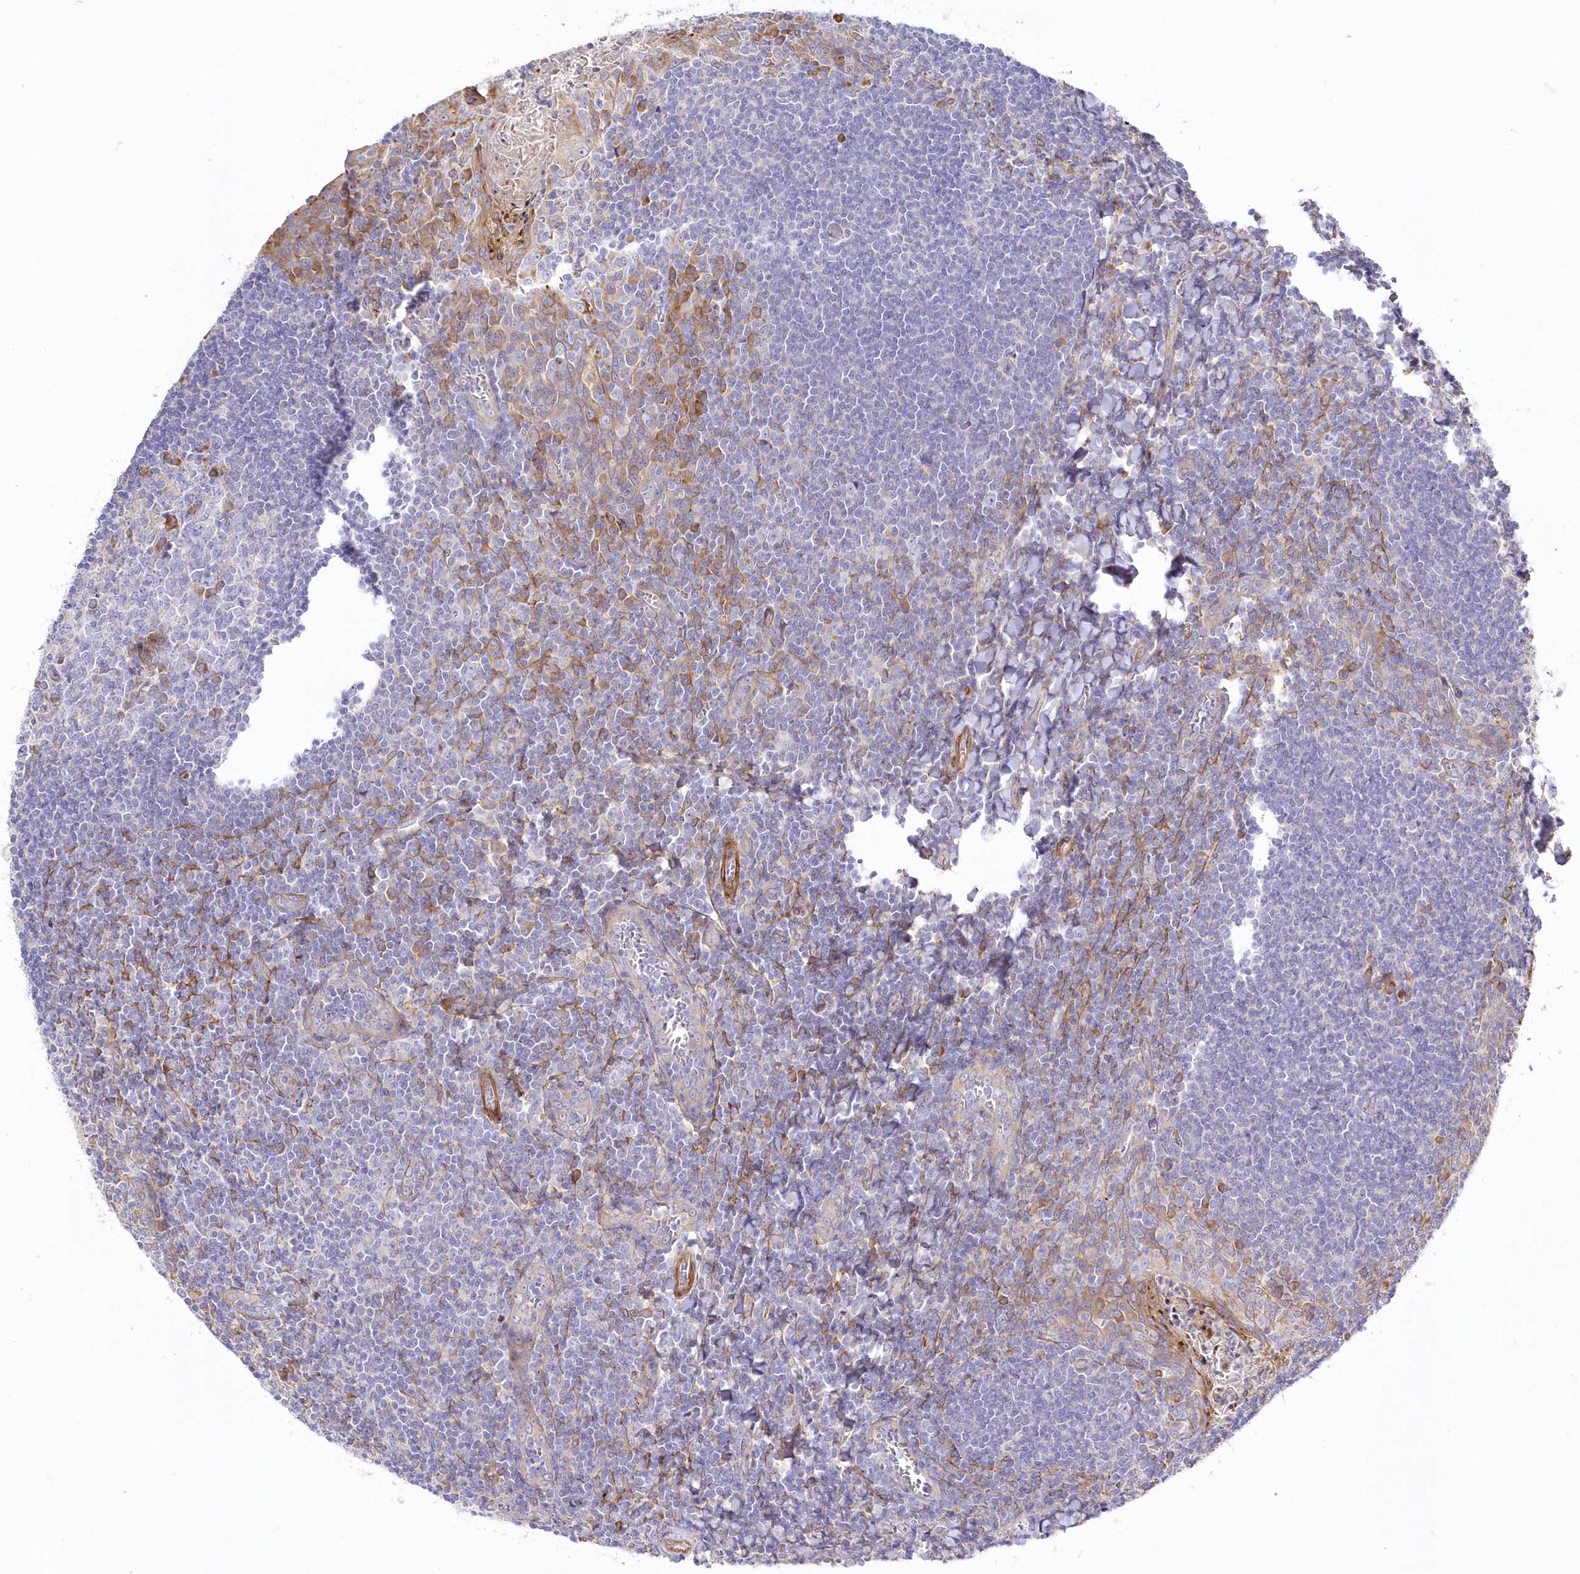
{"staining": {"intensity": "negative", "quantity": "none", "location": "none"}, "tissue": "tonsil", "cell_type": "Germinal center cells", "image_type": "normal", "snomed": [{"axis": "morphology", "description": "Normal tissue, NOS"}, {"axis": "topography", "description": "Tonsil"}], "caption": "The photomicrograph exhibits no significant expression in germinal center cells of tonsil. (Stains: DAB (3,3'-diaminobenzidine) immunohistochemistry (IHC) with hematoxylin counter stain, Microscopy: brightfield microscopy at high magnification).", "gene": "ARFGEF3", "patient": {"sex": "male", "age": 27}}